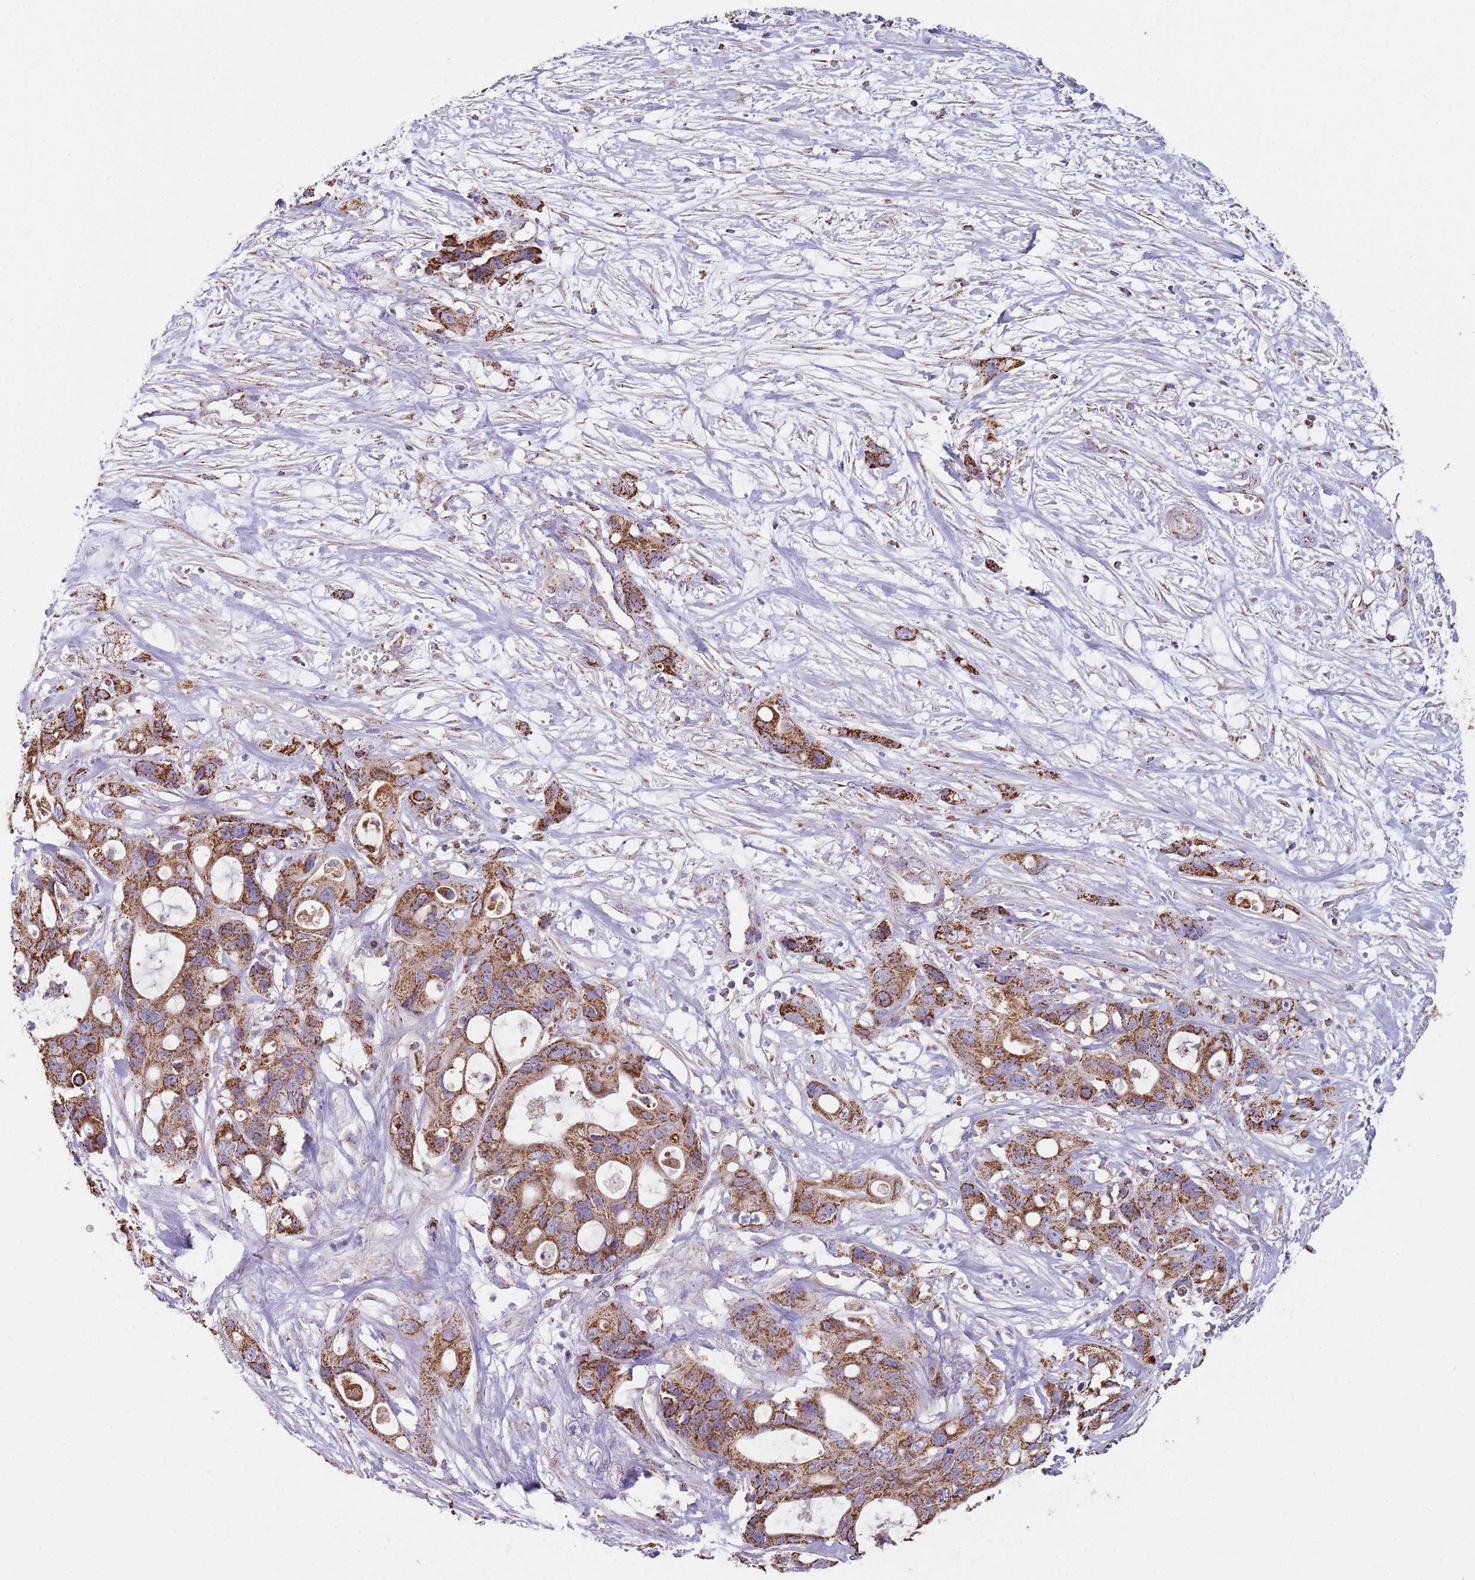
{"staining": {"intensity": "strong", "quantity": ">75%", "location": "cytoplasmic/membranous"}, "tissue": "ovarian cancer", "cell_type": "Tumor cells", "image_type": "cancer", "snomed": [{"axis": "morphology", "description": "Cystadenocarcinoma, mucinous, NOS"}, {"axis": "topography", "description": "Ovary"}], "caption": "Tumor cells display high levels of strong cytoplasmic/membranous positivity in approximately >75% of cells in ovarian cancer (mucinous cystadenocarcinoma).", "gene": "TTLL1", "patient": {"sex": "female", "age": 70}}